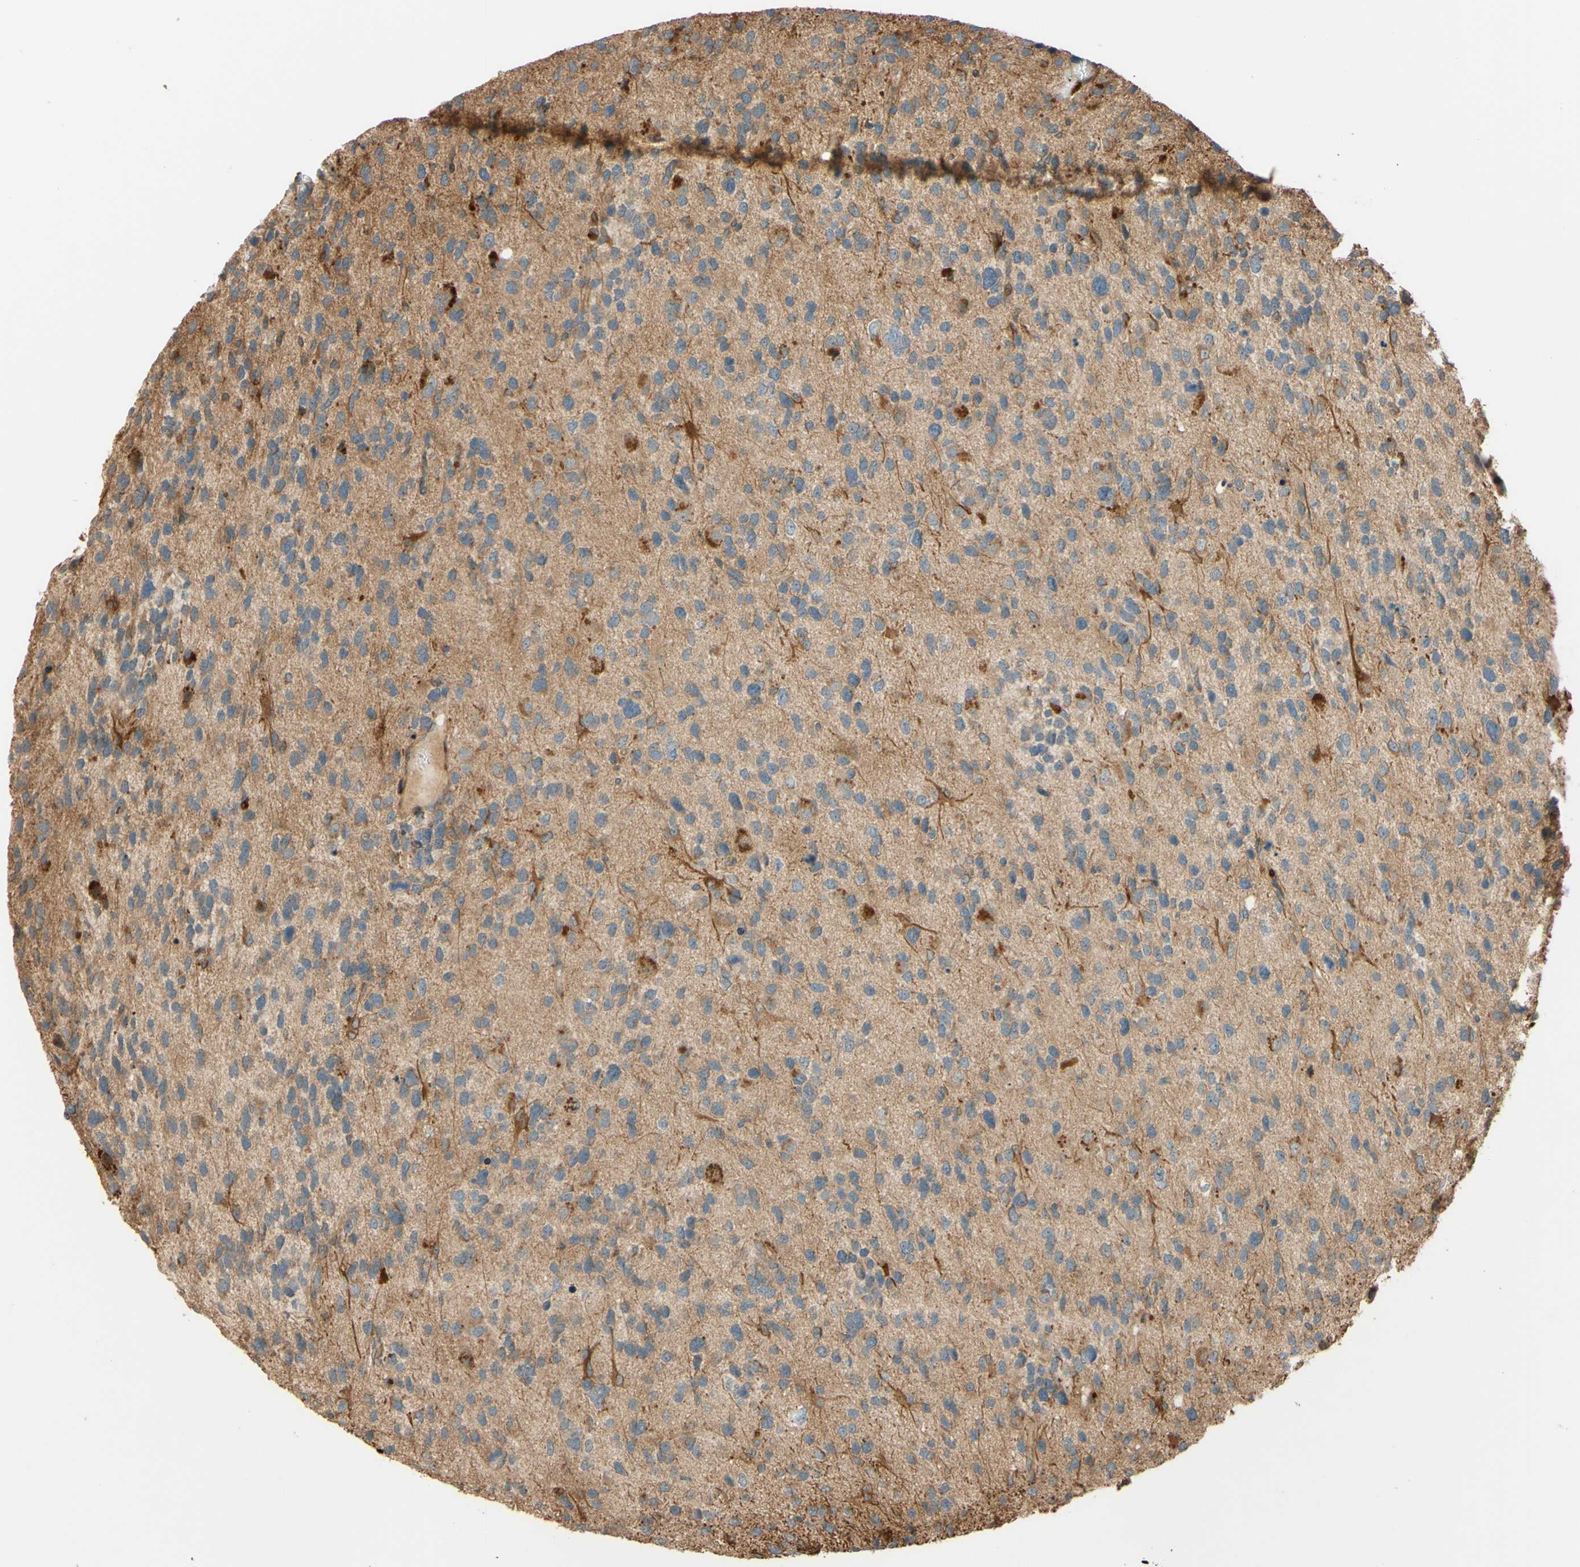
{"staining": {"intensity": "weak", "quantity": "<25%", "location": "cytoplasmic/membranous"}, "tissue": "glioma", "cell_type": "Tumor cells", "image_type": "cancer", "snomed": [{"axis": "morphology", "description": "Glioma, malignant, High grade"}, {"axis": "topography", "description": "Brain"}], "caption": "IHC histopathology image of human glioma stained for a protein (brown), which exhibits no staining in tumor cells.", "gene": "RNF19A", "patient": {"sex": "female", "age": 58}}